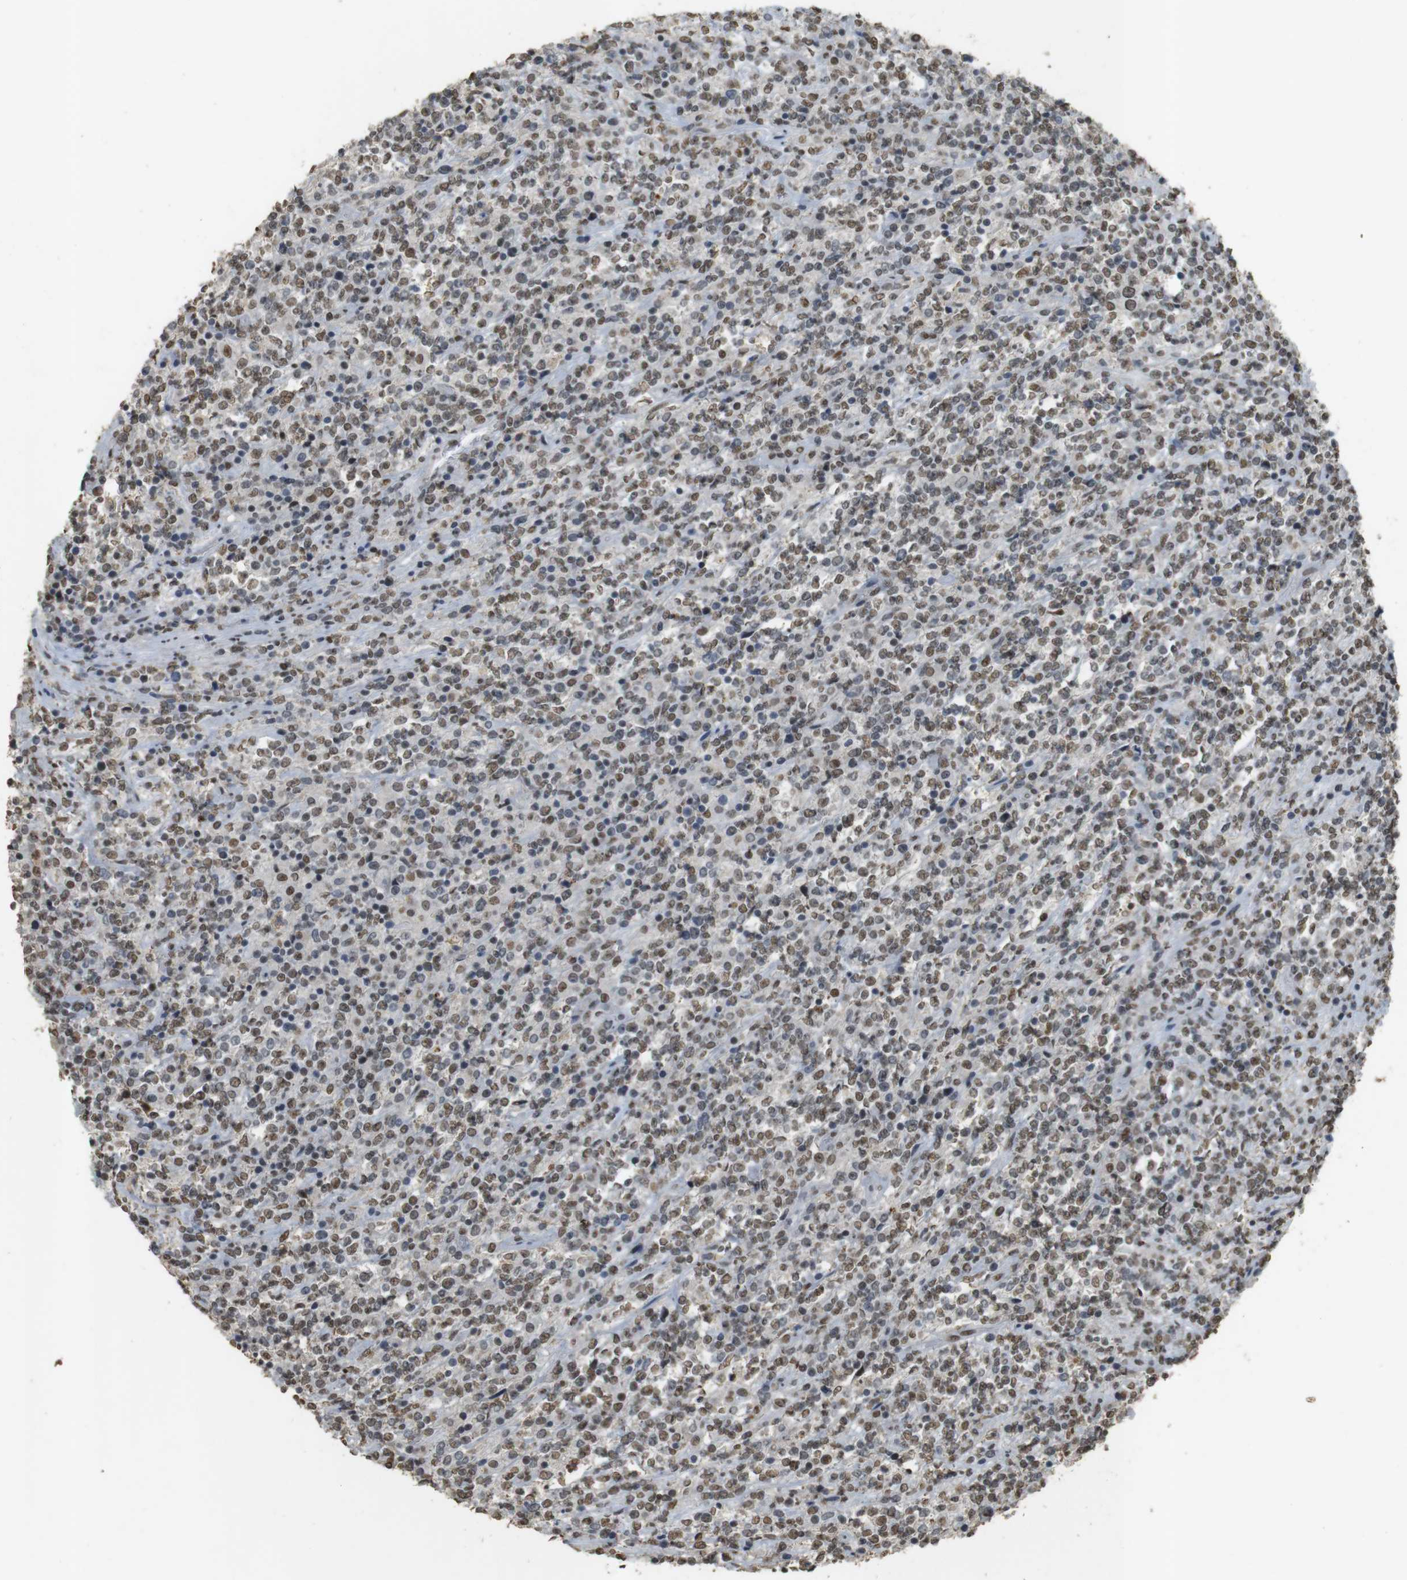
{"staining": {"intensity": "moderate", "quantity": "25%-75%", "location": "nuclear"}, "tissue": "lymphoma", "cell_type": "Tumor cells", "image_type": "cancer", "snomed": [{"axis": "morphology", "description": "Malignant lymphoma, non-Hodgkin's type, High grade"}, {"axis": "topography", "description": "Soft tissue"}], "caption": "Moderate nuclear positivity is identified in approximately 25%-75% of tumor cells in high-grade malignant lymphoma, non-Hodgkin's type.", "gene": "GATA4", "patient": {"sex": "male", "age": 18}}